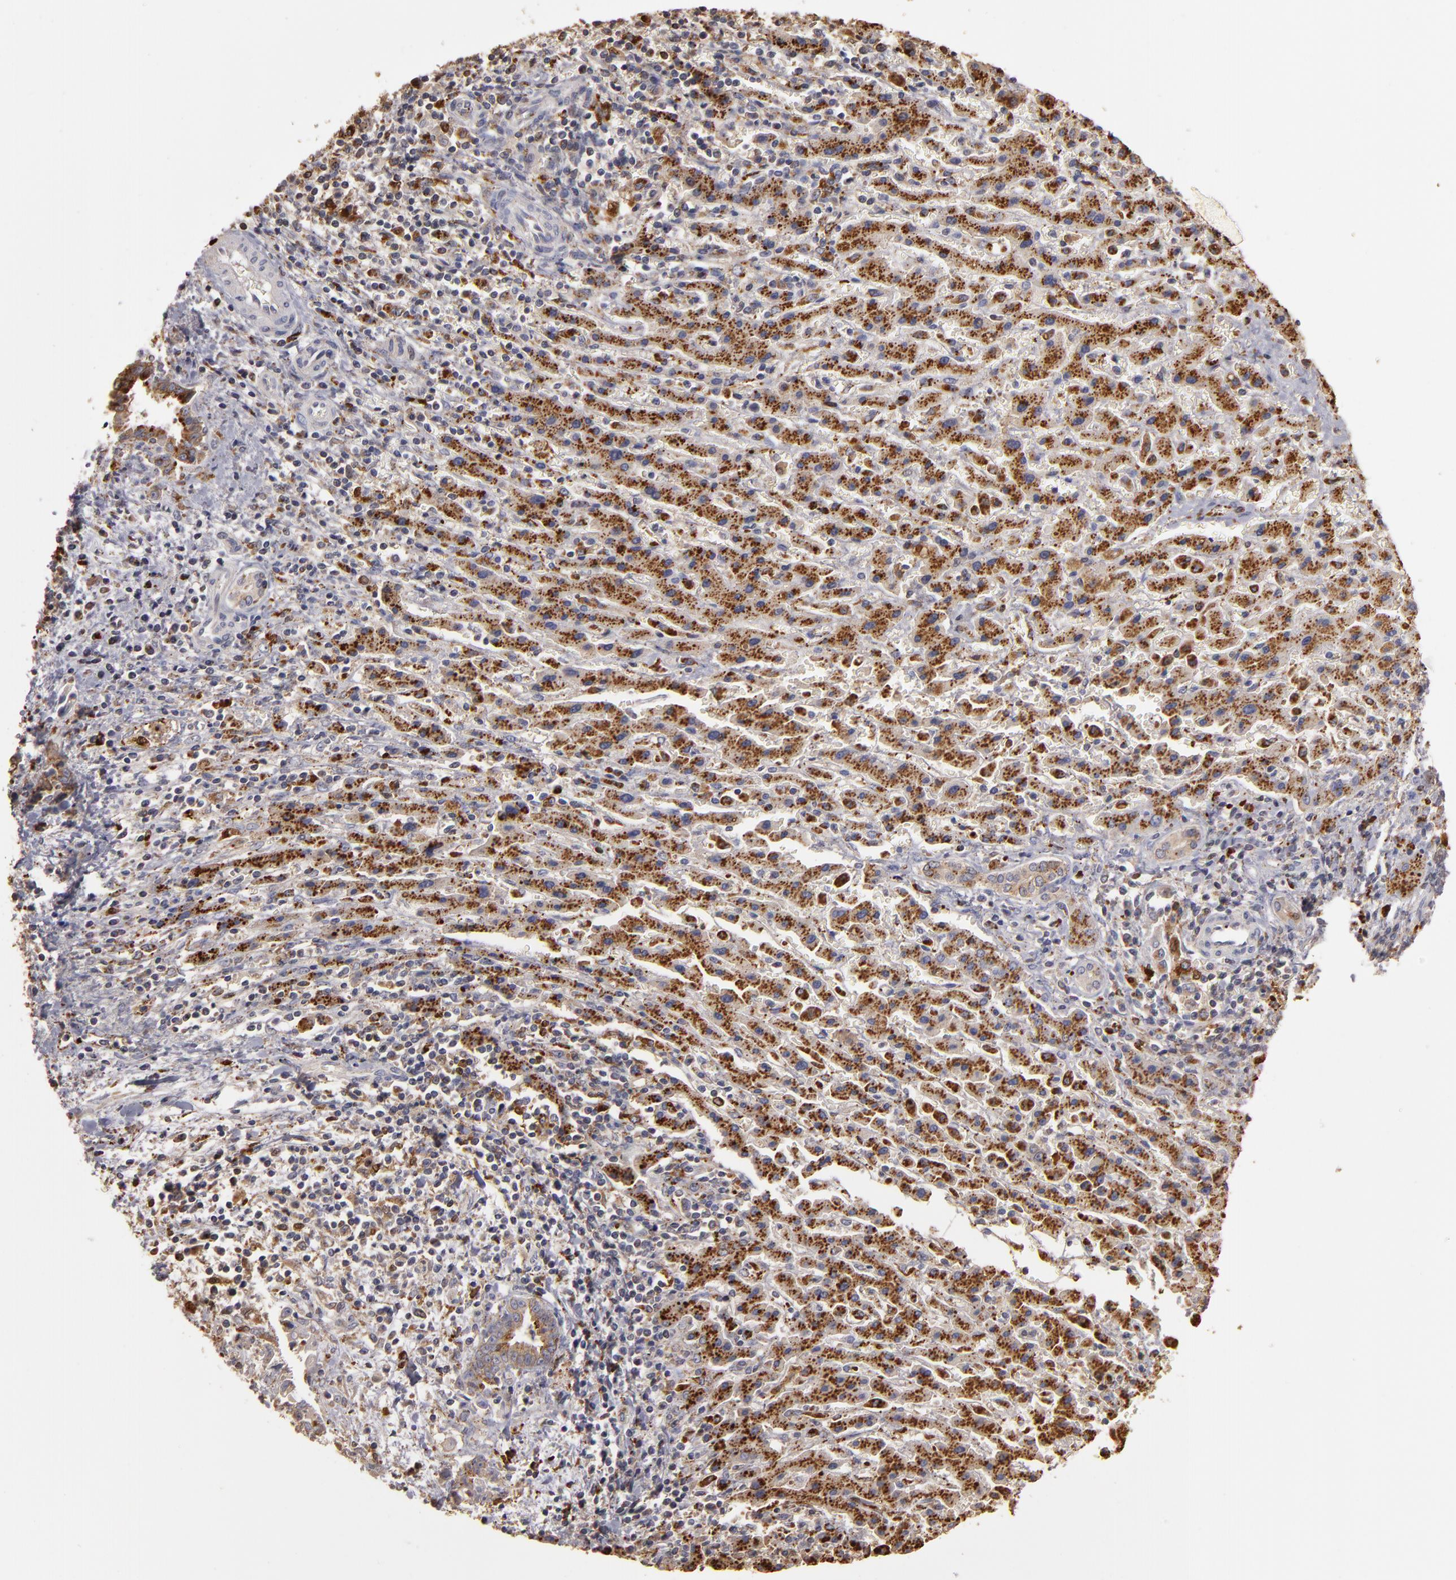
{"staining": {"intensity": "strong", "quantity": ">75%", "location": "cytoplasmic/membranous"}, "tissue": "liver cancer", "cell_type": "Tumor cells", "image_type": "cancer", "snomed": [{"axis": "morphology", "description": "Cholangiocarcinoma"}, {"axis": "topography", "description": "Liver"}], "caption": "This is a histology image of immunohistochemistry staining of liver cancer (cholangiocarcinoma), which shows strong expression in the cytoplasmic/membranous of tumor cells.", "gene": "TRAF1", "patient": {"sex": "male", "age": 57}}